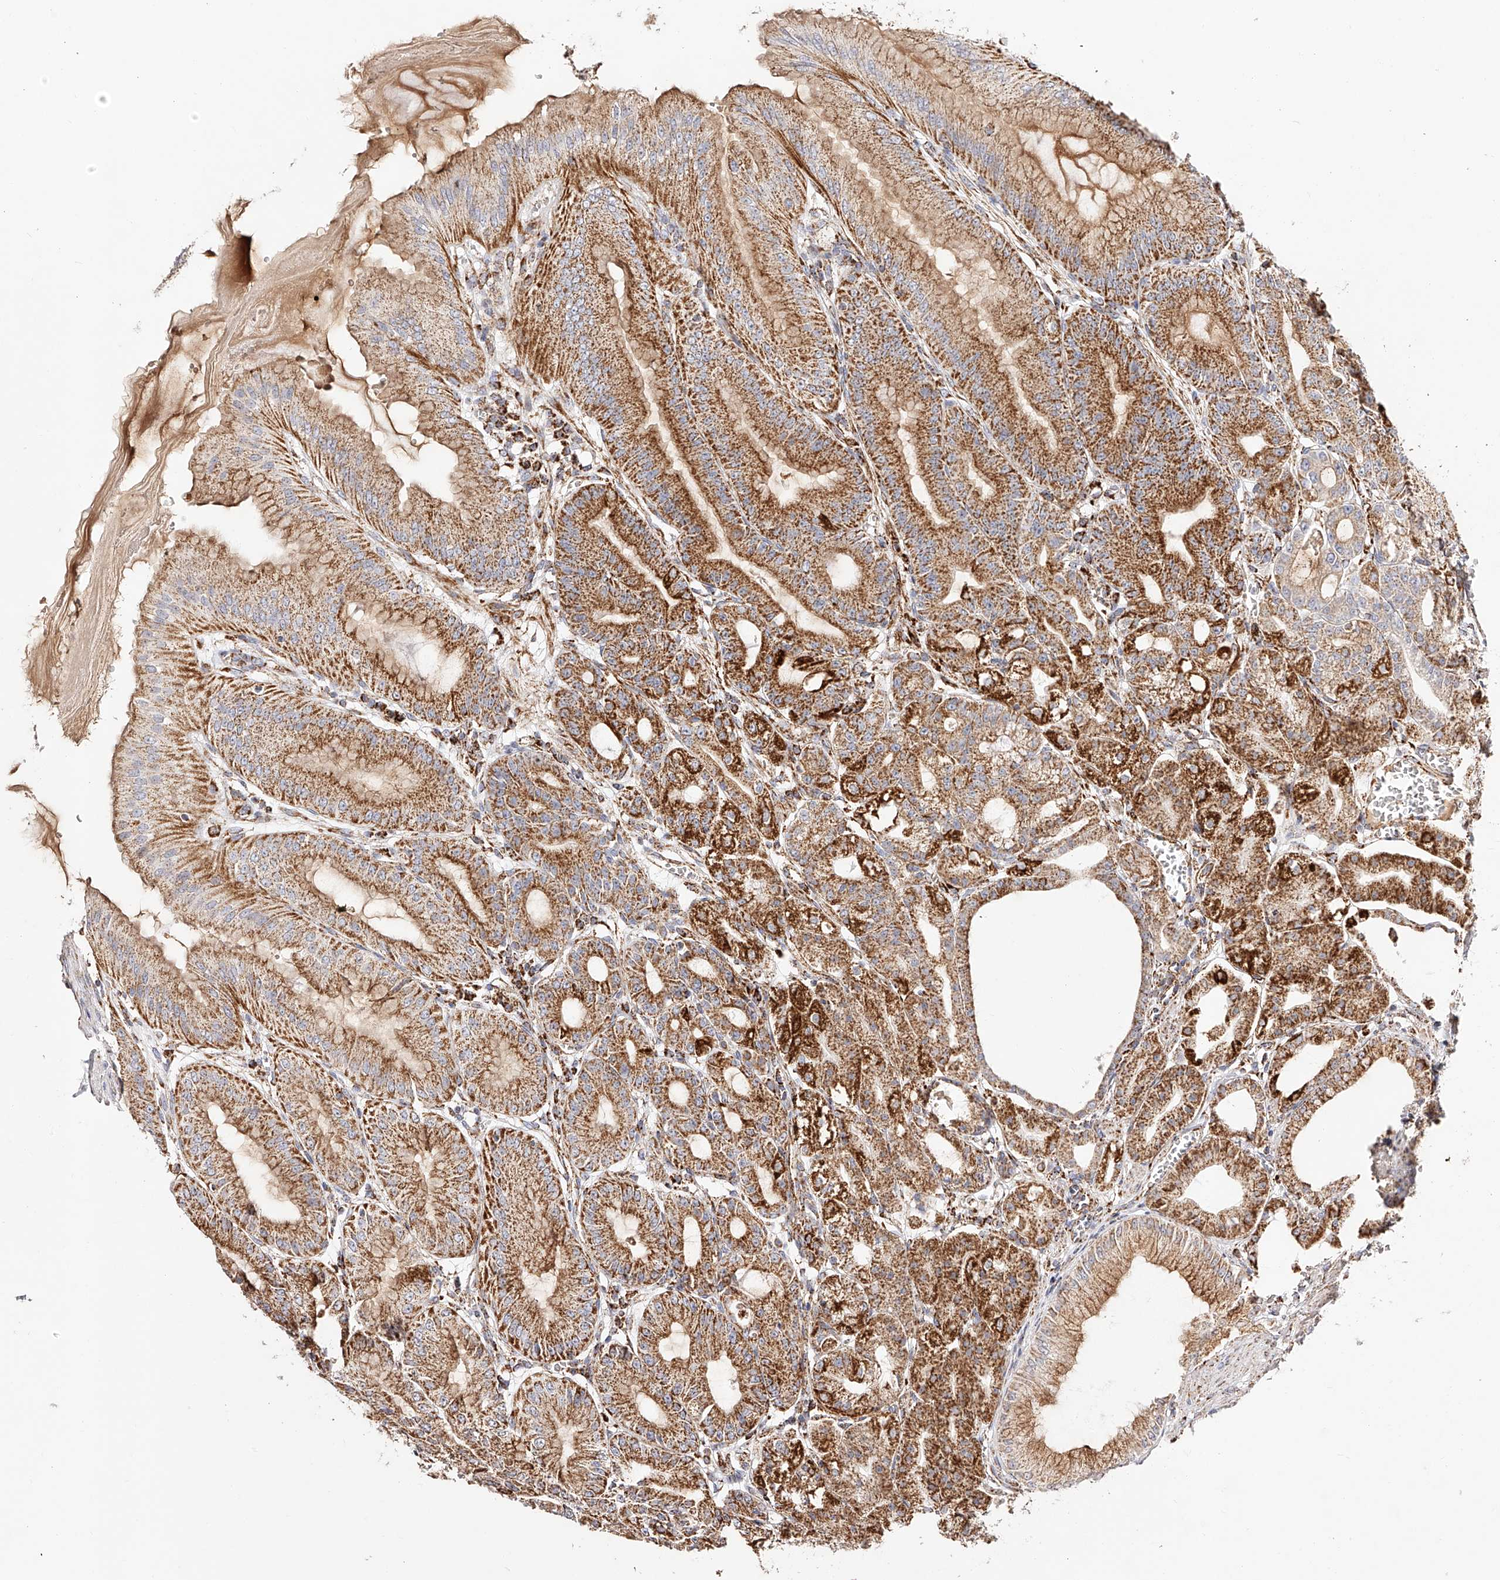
{"staining": {"intensity": "strong", "quantity": ">75%", "location": "cytoplasmic/membranous"}, "tissue": "stomach", "cell_type": "Glandular cells", "image_type": "normal", "snomed": [{"axis": "morphology", "description": "Normal tissue, NOS"}, {"axis": "topography", "description": "Stomach, lower"}], "caption": "Immunohistochemistry staining of benign stomach, which displays high levels of strong cytoplasmic/membranous staining in about >75% of glandular cells indicating strong cytoplasmic/membranous protein staining. The staining was performed using DAB (brown) for protein detection and nuclei were counterstained in hematoxylin (blue).", "gene": "NDUFV3", "patient": {"sex": "male", "age": 71}}